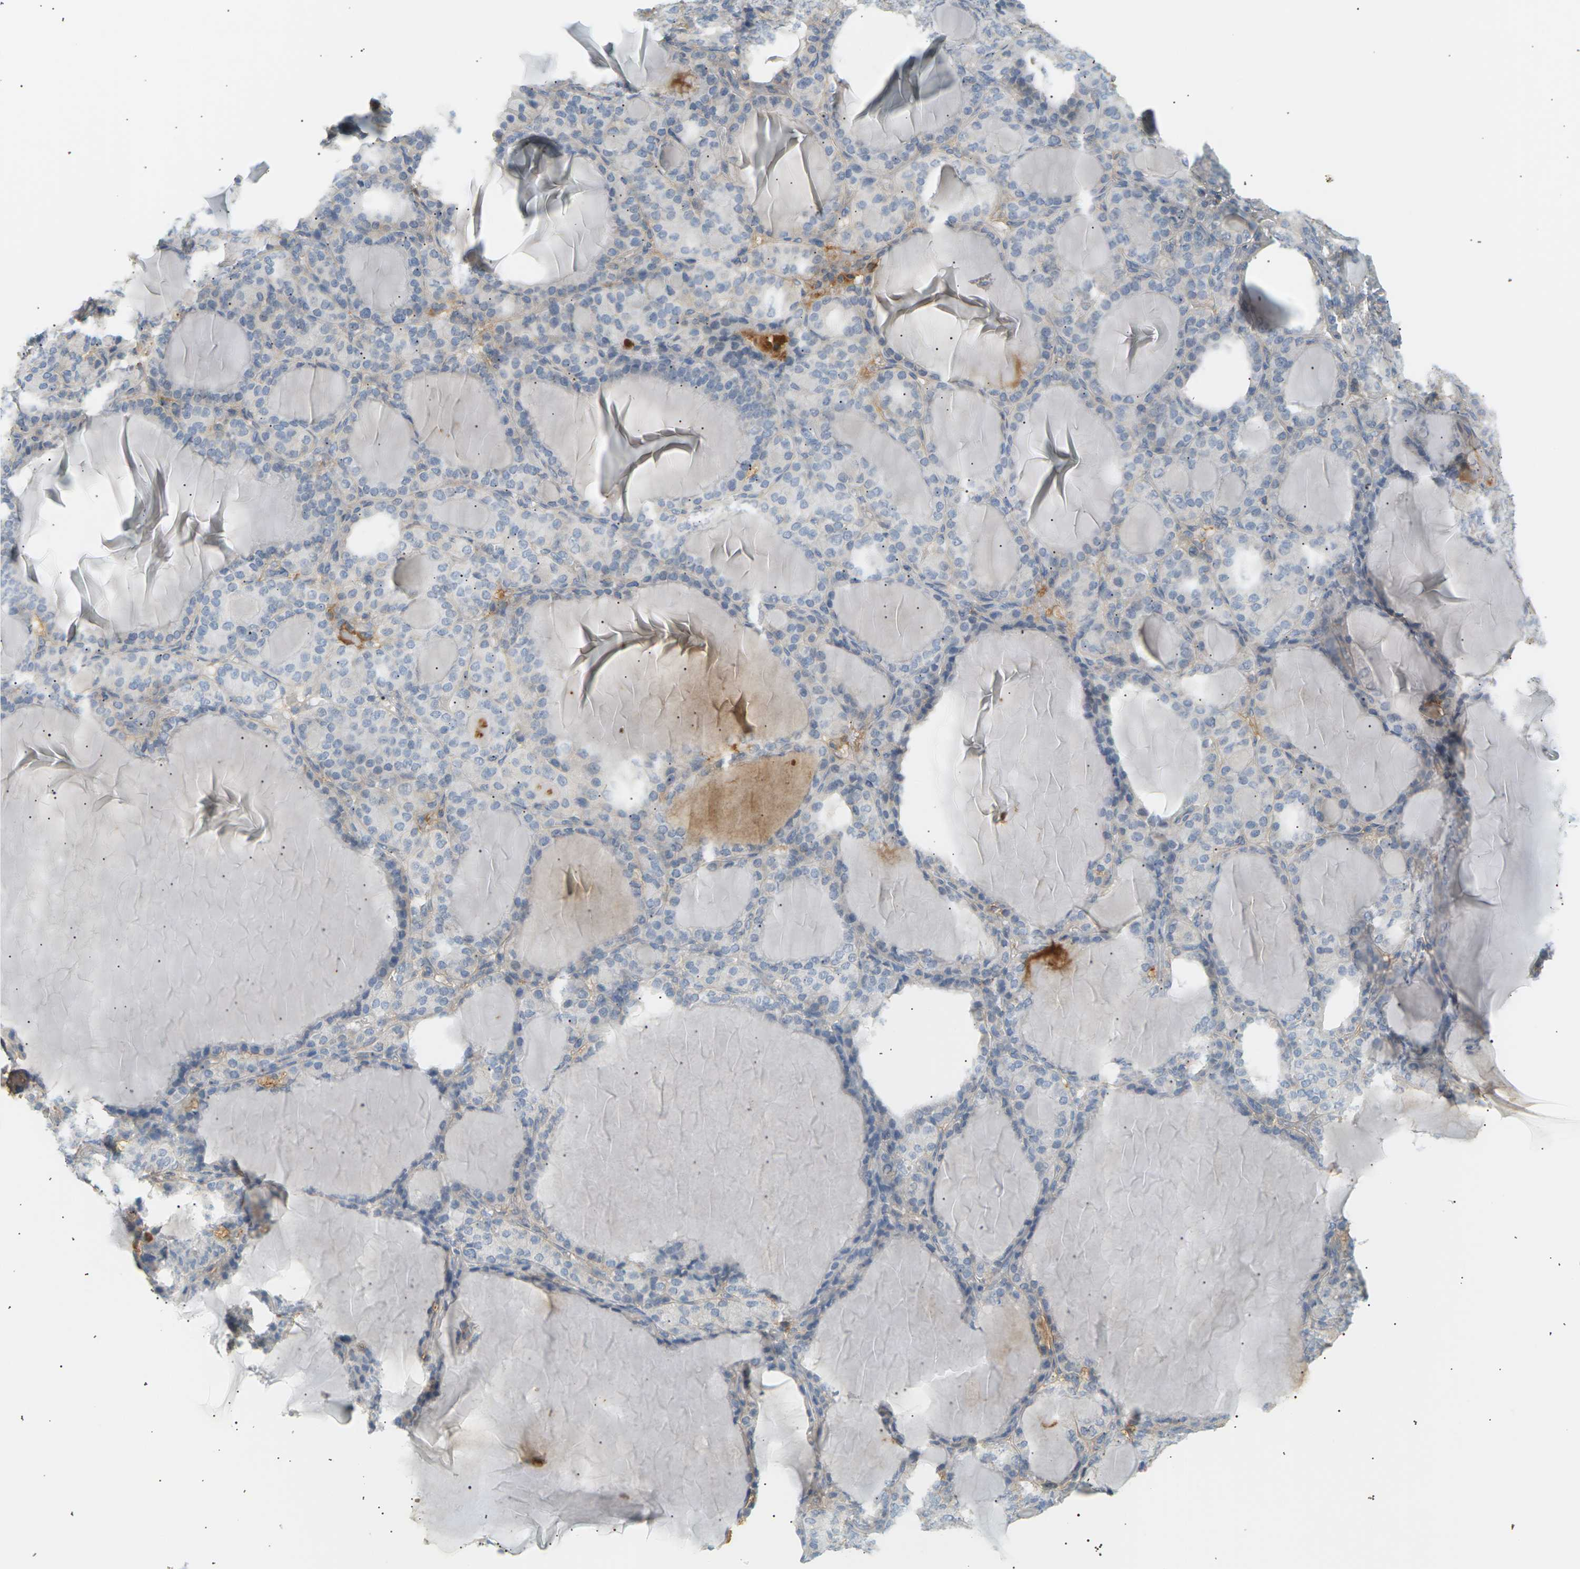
{"staining": {"intensity": "negative", "quantity": "none", "location": "none"}, "tissue": "thyroid gland", "cell_type": "Glandular cells", "image_type": "normal", "snomed": [{"axis": "morphology", "description": "Normal tissue, NOS"}, {"axis": "topography", "description": "Thyroid gland"}], "caption": "High power microscopy micrograph of an immunohistochemistry (IHC) histopathology image of benign thyroid gland, revealing no significant expression in glandular cells. The staining was performed using DAB (3,3'-diaminobenzidine) to visualize the protein expression in brown, while the nuclei were stained in blue with hematoxylin (Magnification: 20x).", "gene": "IGLC3", "patient": {"sex": "female", "age": 28}}